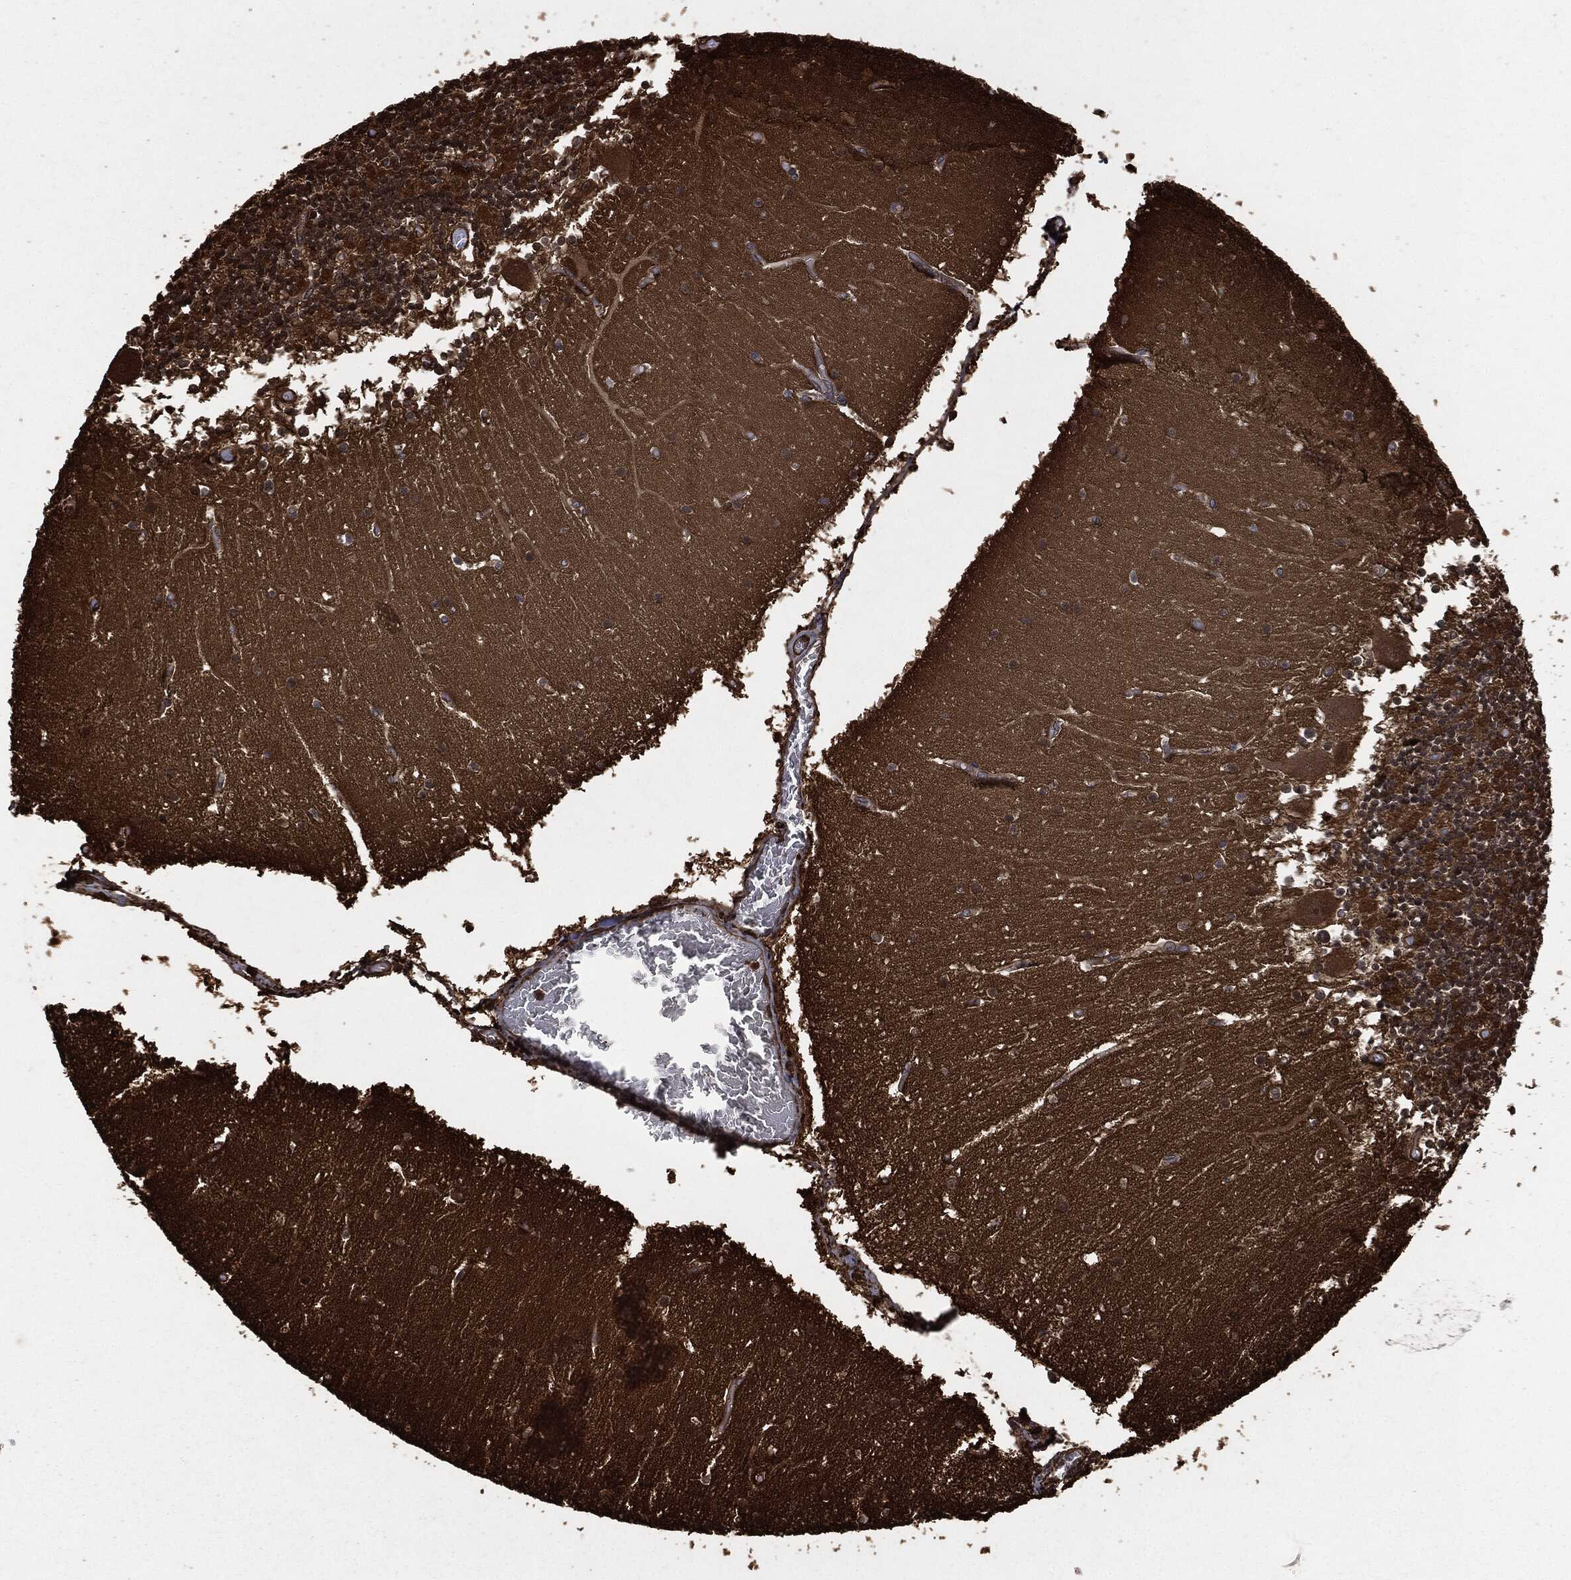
{"staining": {"intensity": "negative", "quantity": "none", "location": "none"}, "tissue": "cerebellum", "cell_type": "Cells in granular layer", "image_type": "normal", "snomed": [{"axis": "morphology", "description": "Normal tissue, NOS"}, {"axis": "topography", "description": "Cerebellum"}], "caption": "Protein analysis of benign cerebellum shows no significant staining in cells in granular layer.", "gene": "HRAS", "patient": {"sex": "female", "age": 28}}